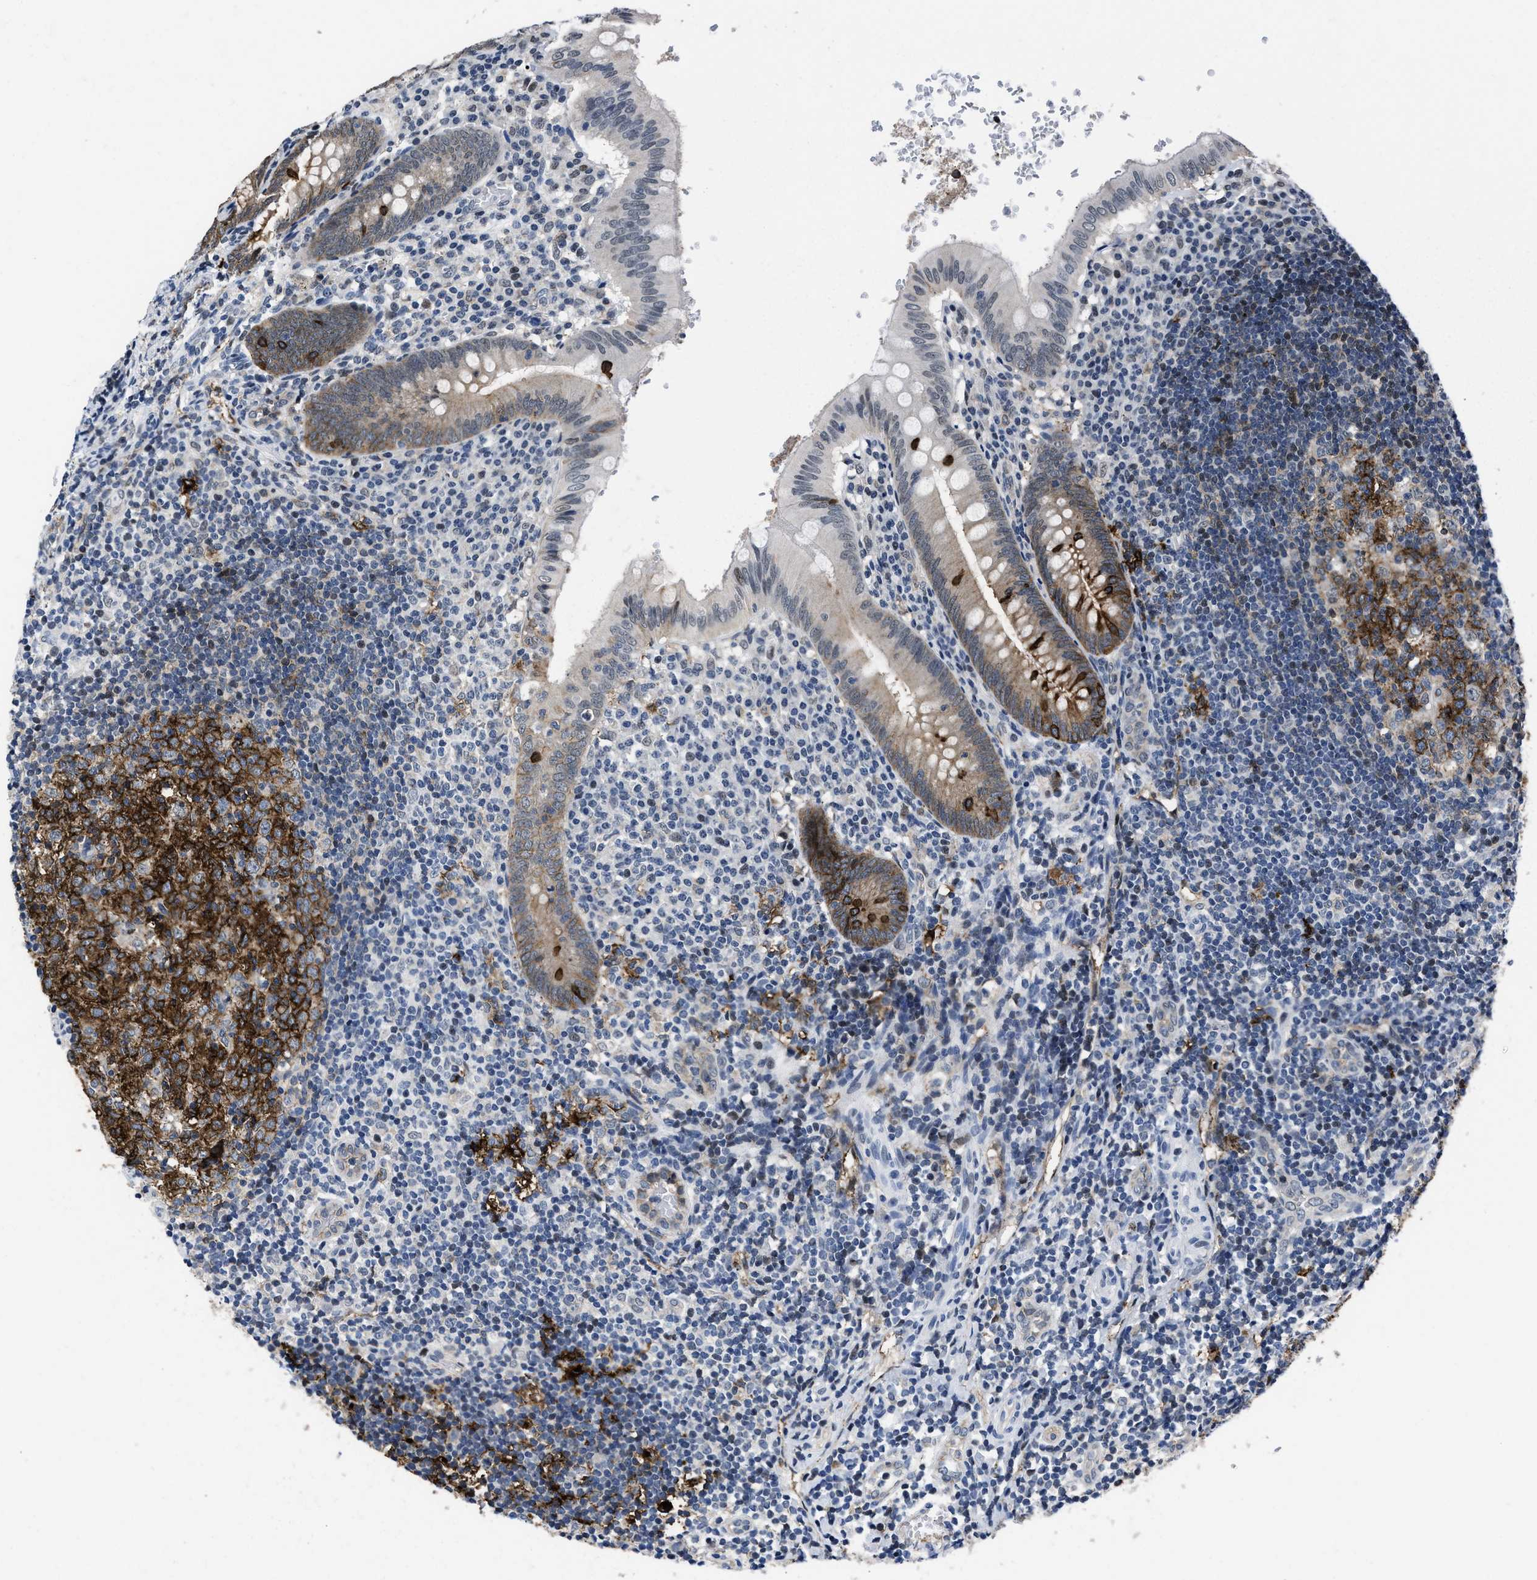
{"staining": {"intensity": "strong", "quantity": "25%-75%", "location": "cytoplasmic/membranous"}, "tissue": "appendix", "cell_type": "Glandular cells", "image_type": "normal", "snomed": [{"axis": "morphology", "description": "Normal tissue, NOS"}, {"axis": "topography", "description": "Appendix"}], "caption": "Strong cytoplasmic/membranous expression is present in approximately 25%-75% of glandular cells in benign appendix. Nuclei are stained in blue.", "gene": "MARCKSL1", "patient": {"sex": "male", "age": 8}}